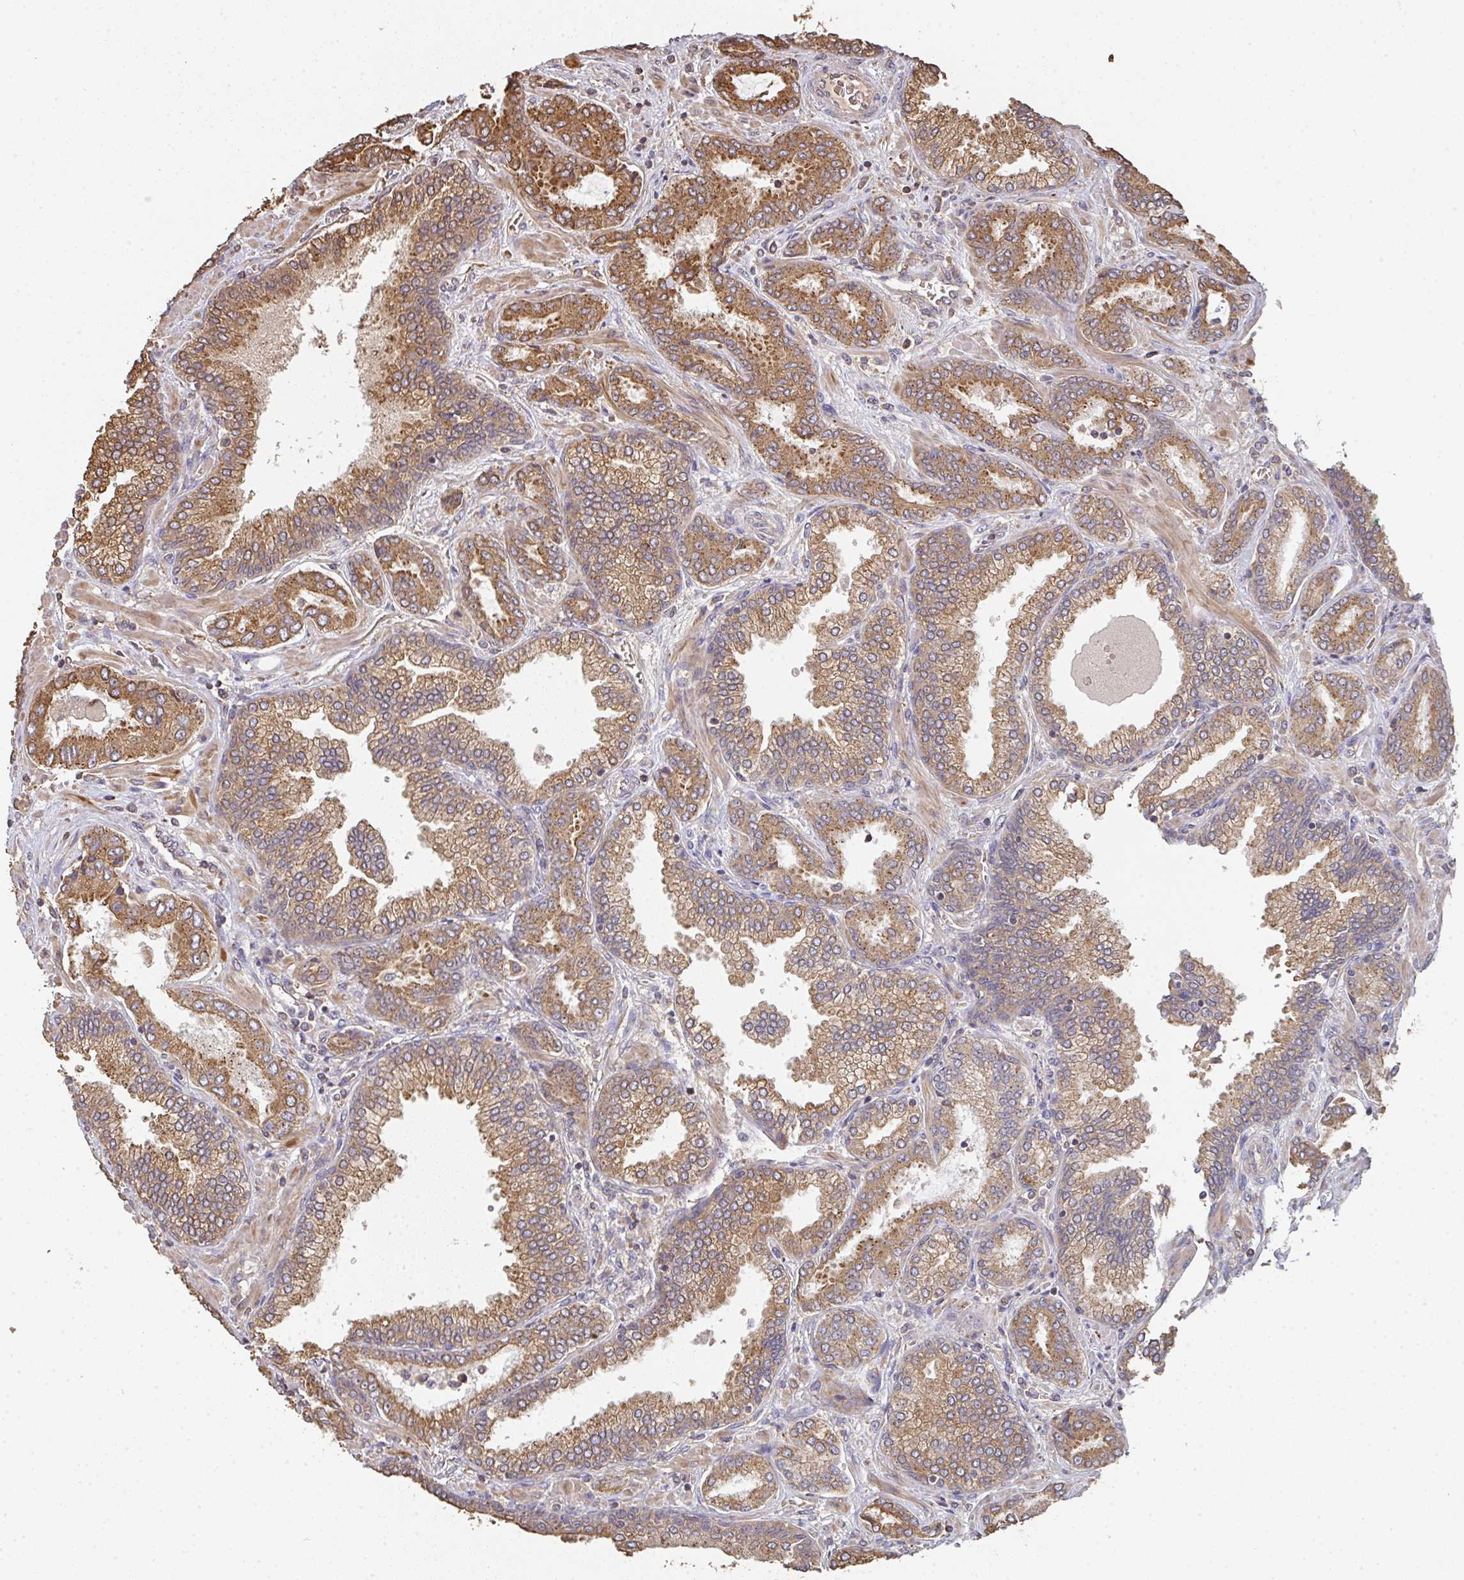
{"staining": {"intensity": "moderate", "quantity": ">75%", "location": "cytoplasmic/membranous"}, "tissue": "prostate cancer", "cell_type": "Tumor cells", "image_type": "cancer", "snomed": [{"axis": "morphology", "description": "Adenocarcinoma, High grade"}, {"axis": "topography", "description": "Prostate"}], "caption": "This is an image of IHC staining of high-grade adenocarcinoma (prostate), which shows moderate positivity in the cytoplasmic/membranous of tumor cells.", "gene": "POLG", "patient": {"sex": "male", "age": 72}}